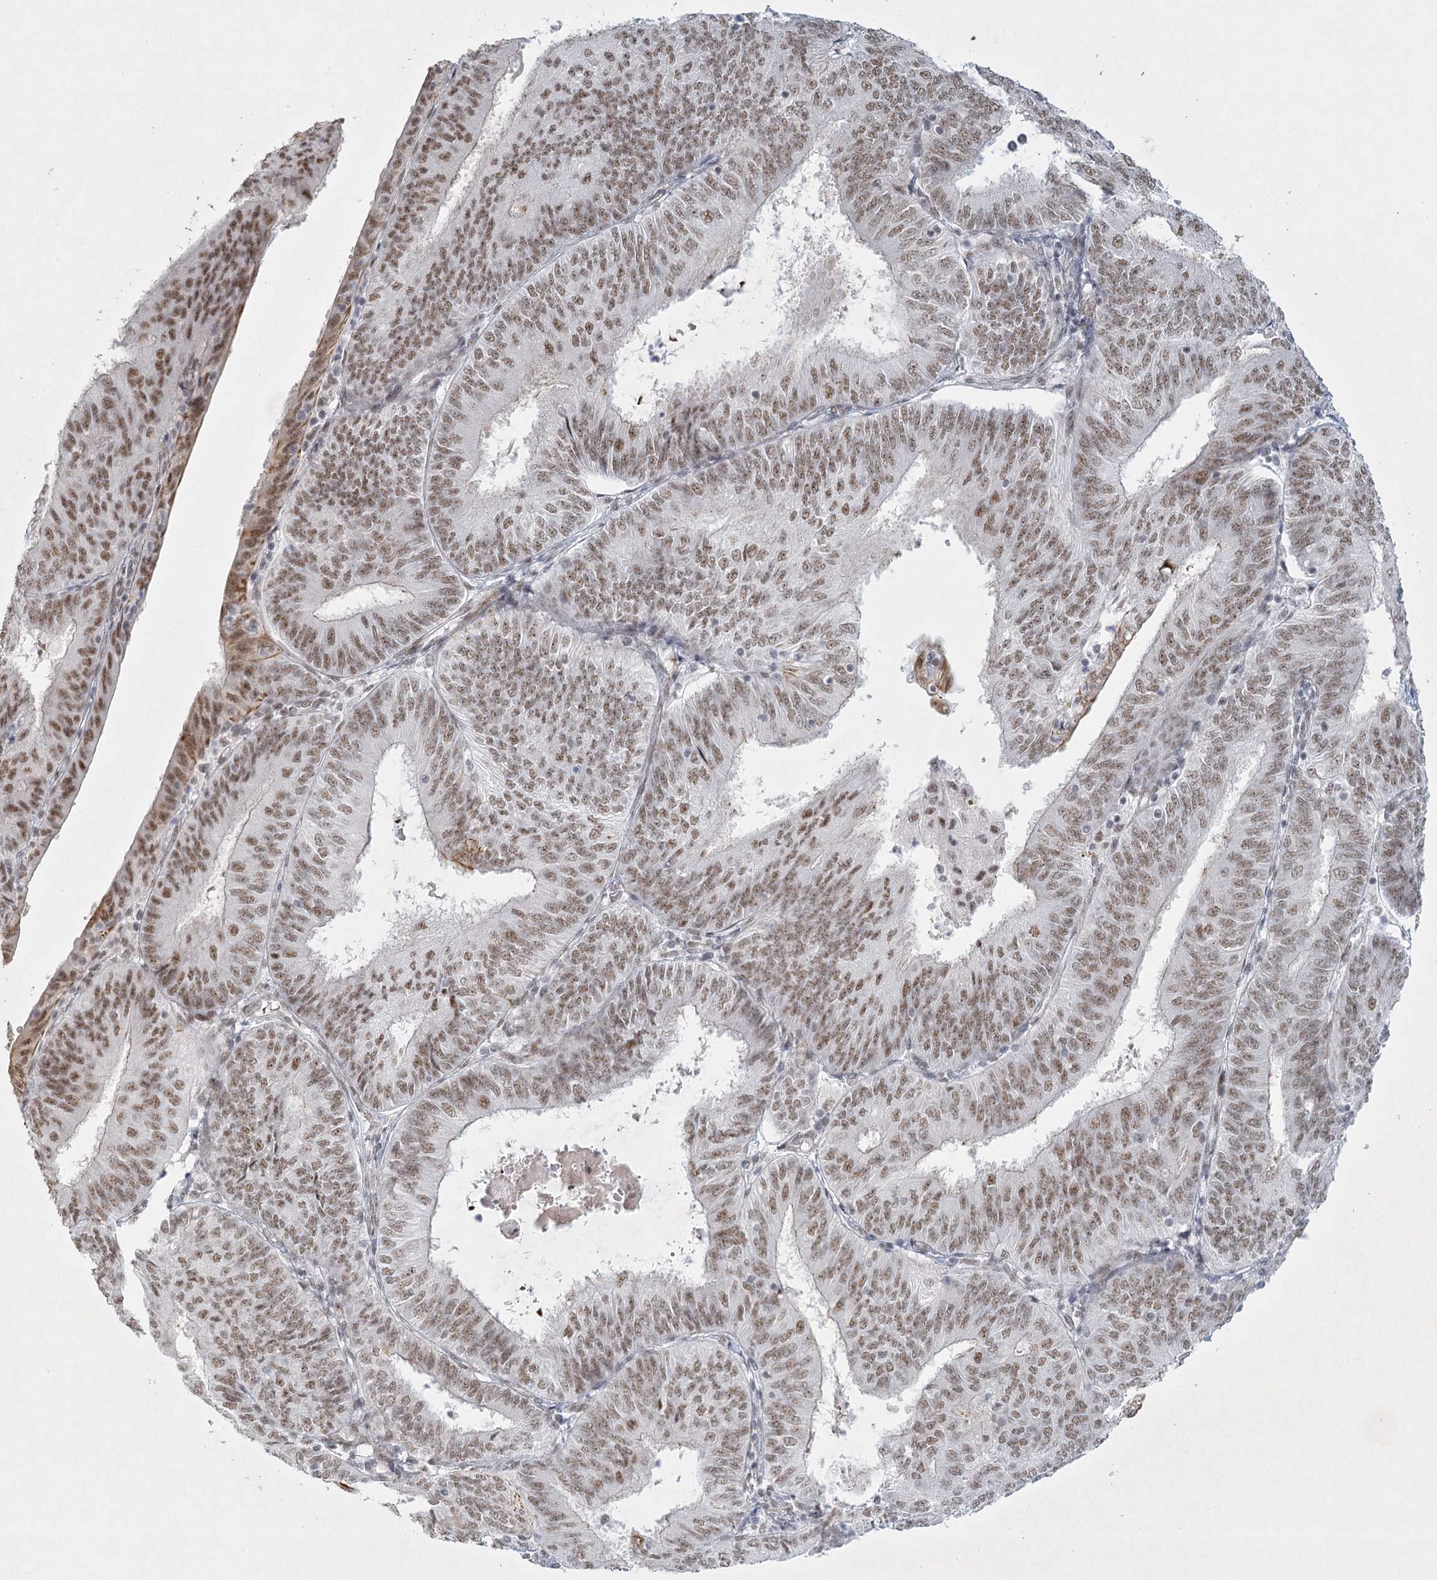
{"staining": {"intensity": "moderate", "quantity": ">75%", "location": "nuclear"}, "tissue": "endometrial cancer", "cell_type": "Tumor cells", "image_type": "cancer", "snomed": [{"axis": "morphology", "description": "Adenocarcinoma, NOS"}, {"axis": "topography", "description": "Endometrium"}], "caption": "Tumor cells reveal medium levels of moderate nuclear expression in approximately >75% of cells in adenocarcinoma (endometrial).", "gene": "U2SURP", "patient": {"sex": "female", "age": 58}}